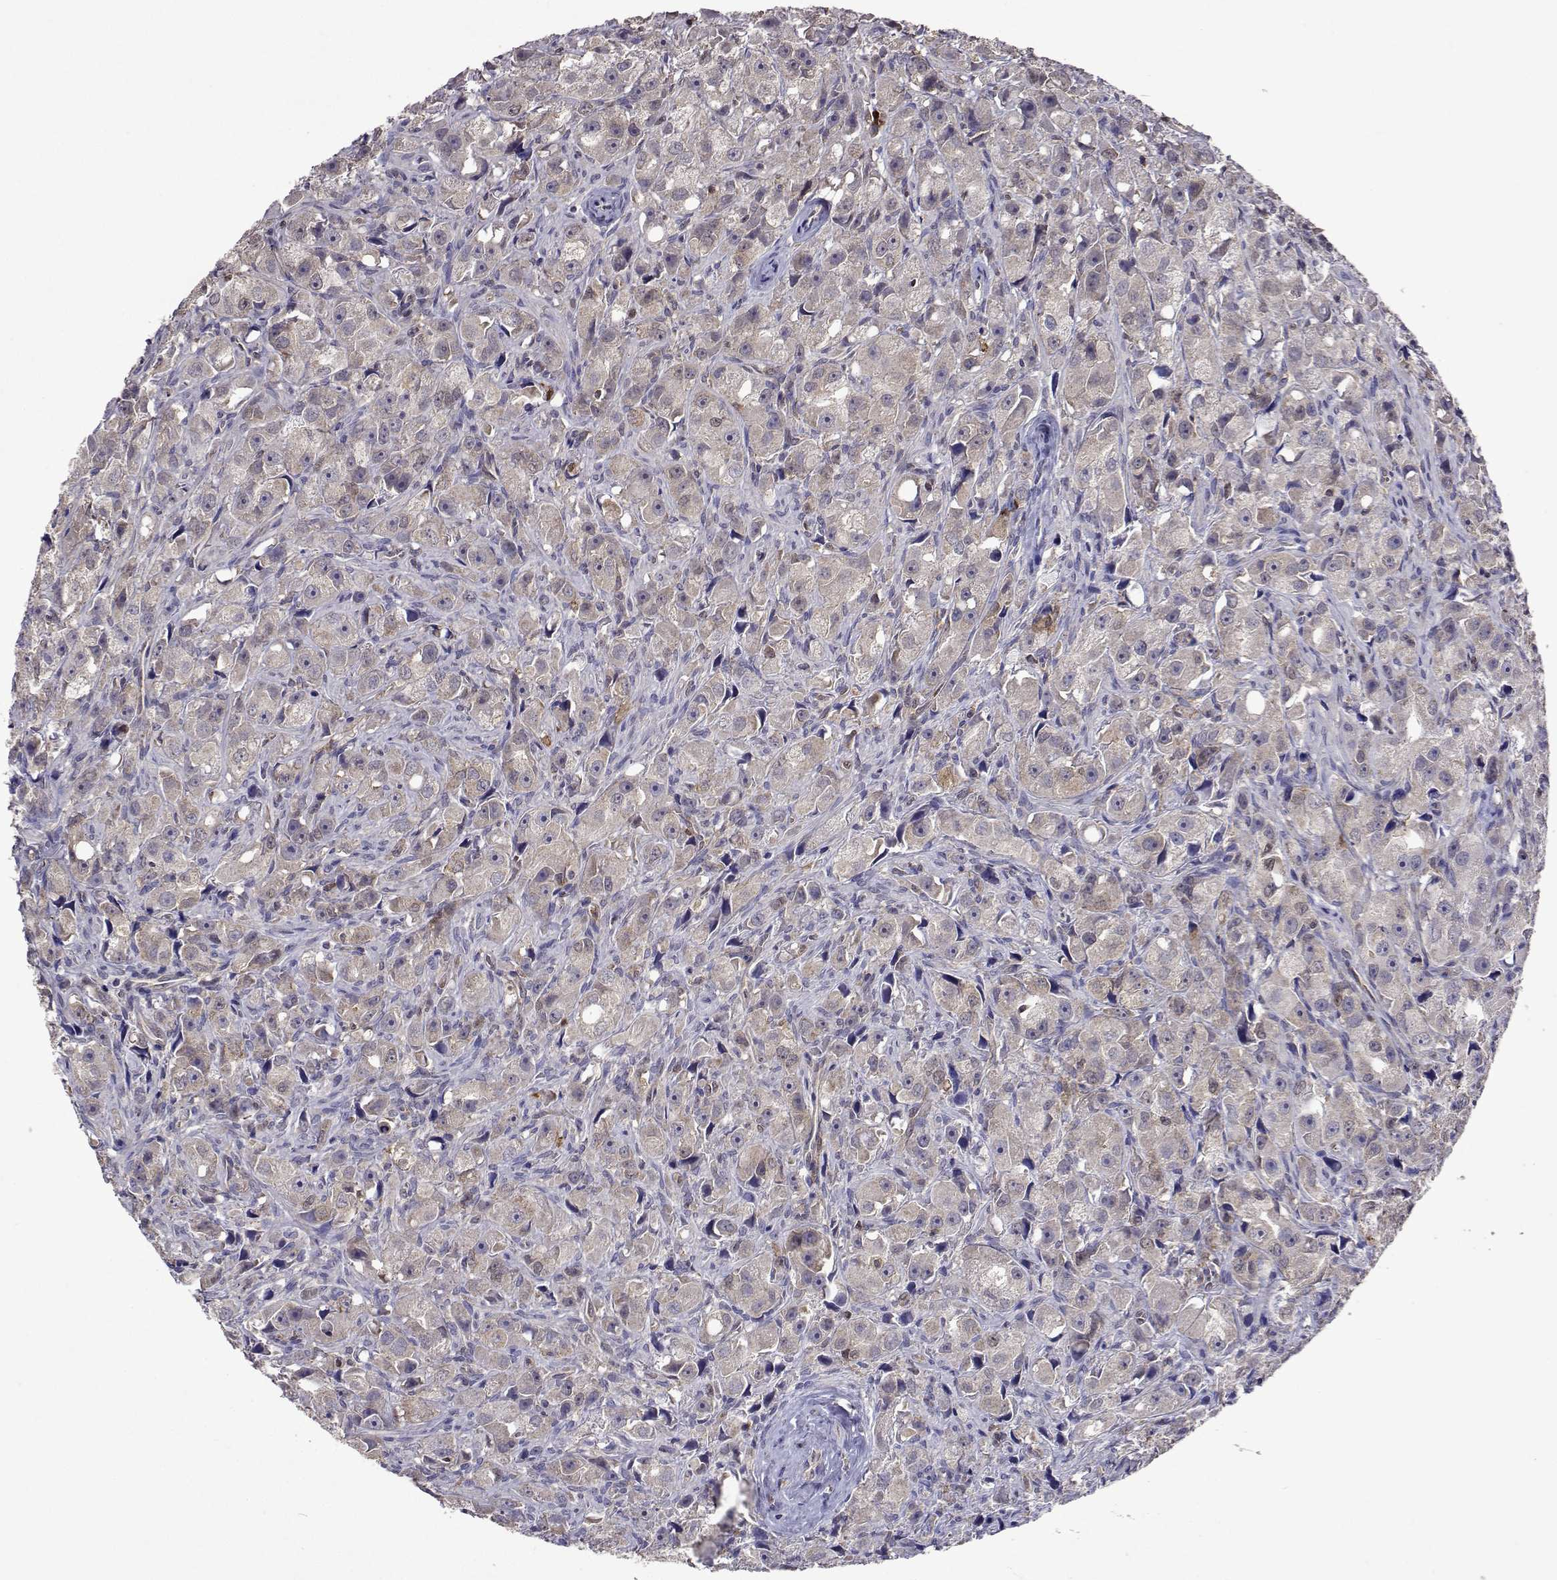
{"staining": {"intensity": "negative", "quantity": "none", "location": "none"}, "tissue": "prostate cancer", "cell_type": "Tumor cells", "image_type": "cancer", "snomed": [{"axis": "morphology", "description": "Adenocarcinoma, High grade"}, {"axis": "topography", "description": "Prostate"}], "caption": "Immunohistochemistry image of human prostate adenocarcinoma (high-grade) stained for a protein (brown), which demonstrates no expression in tumor cells. (DAB (3,3'-diaminobenzidine) IHC, high magnification).", "gene": "APAF1", "patient": {"sex": "male", "age": 75}}